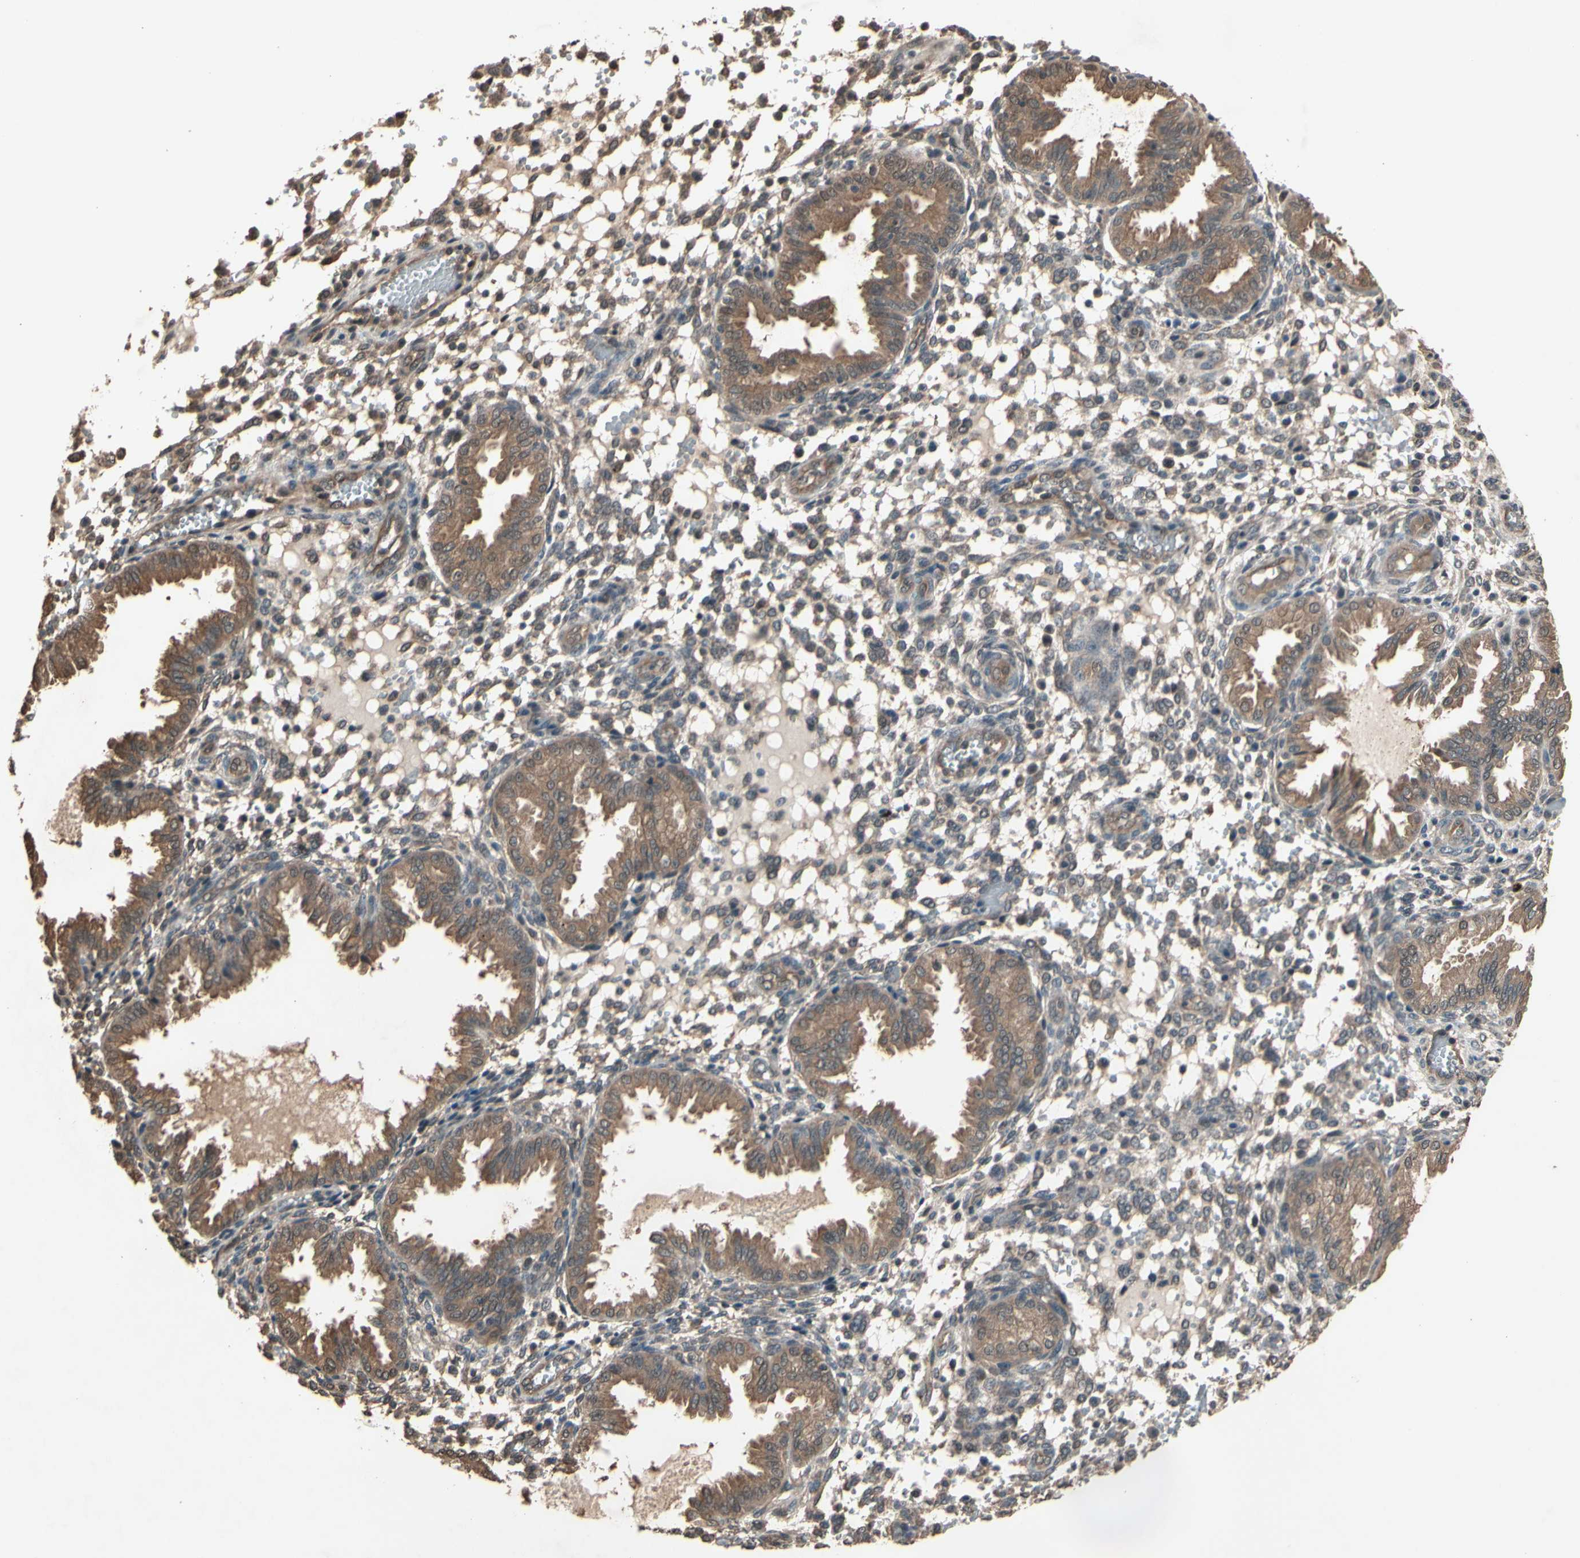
{"staining": {"intensity": "moderate", "quantity": ">75%", "location": "cytoplasmic/membranous"}, "tissue": "endometrium", "cell_type": "Cells in endometrial stroma", "image_type": "normal", "snomed": [{"axis": "morphology", "description": "Normal tissue, NOS"}, {"axis": "topography", "description": "Endometrium"}], "caption": "About >75% of cells in endometrial stroma in unremarkable human endometrium display moderate cytoplasmic/membranous protein staining as visualized by brown immunohistochemical staining.", "gene": "PNPLA7", "patient": {"sex": "female", "age": 33}}